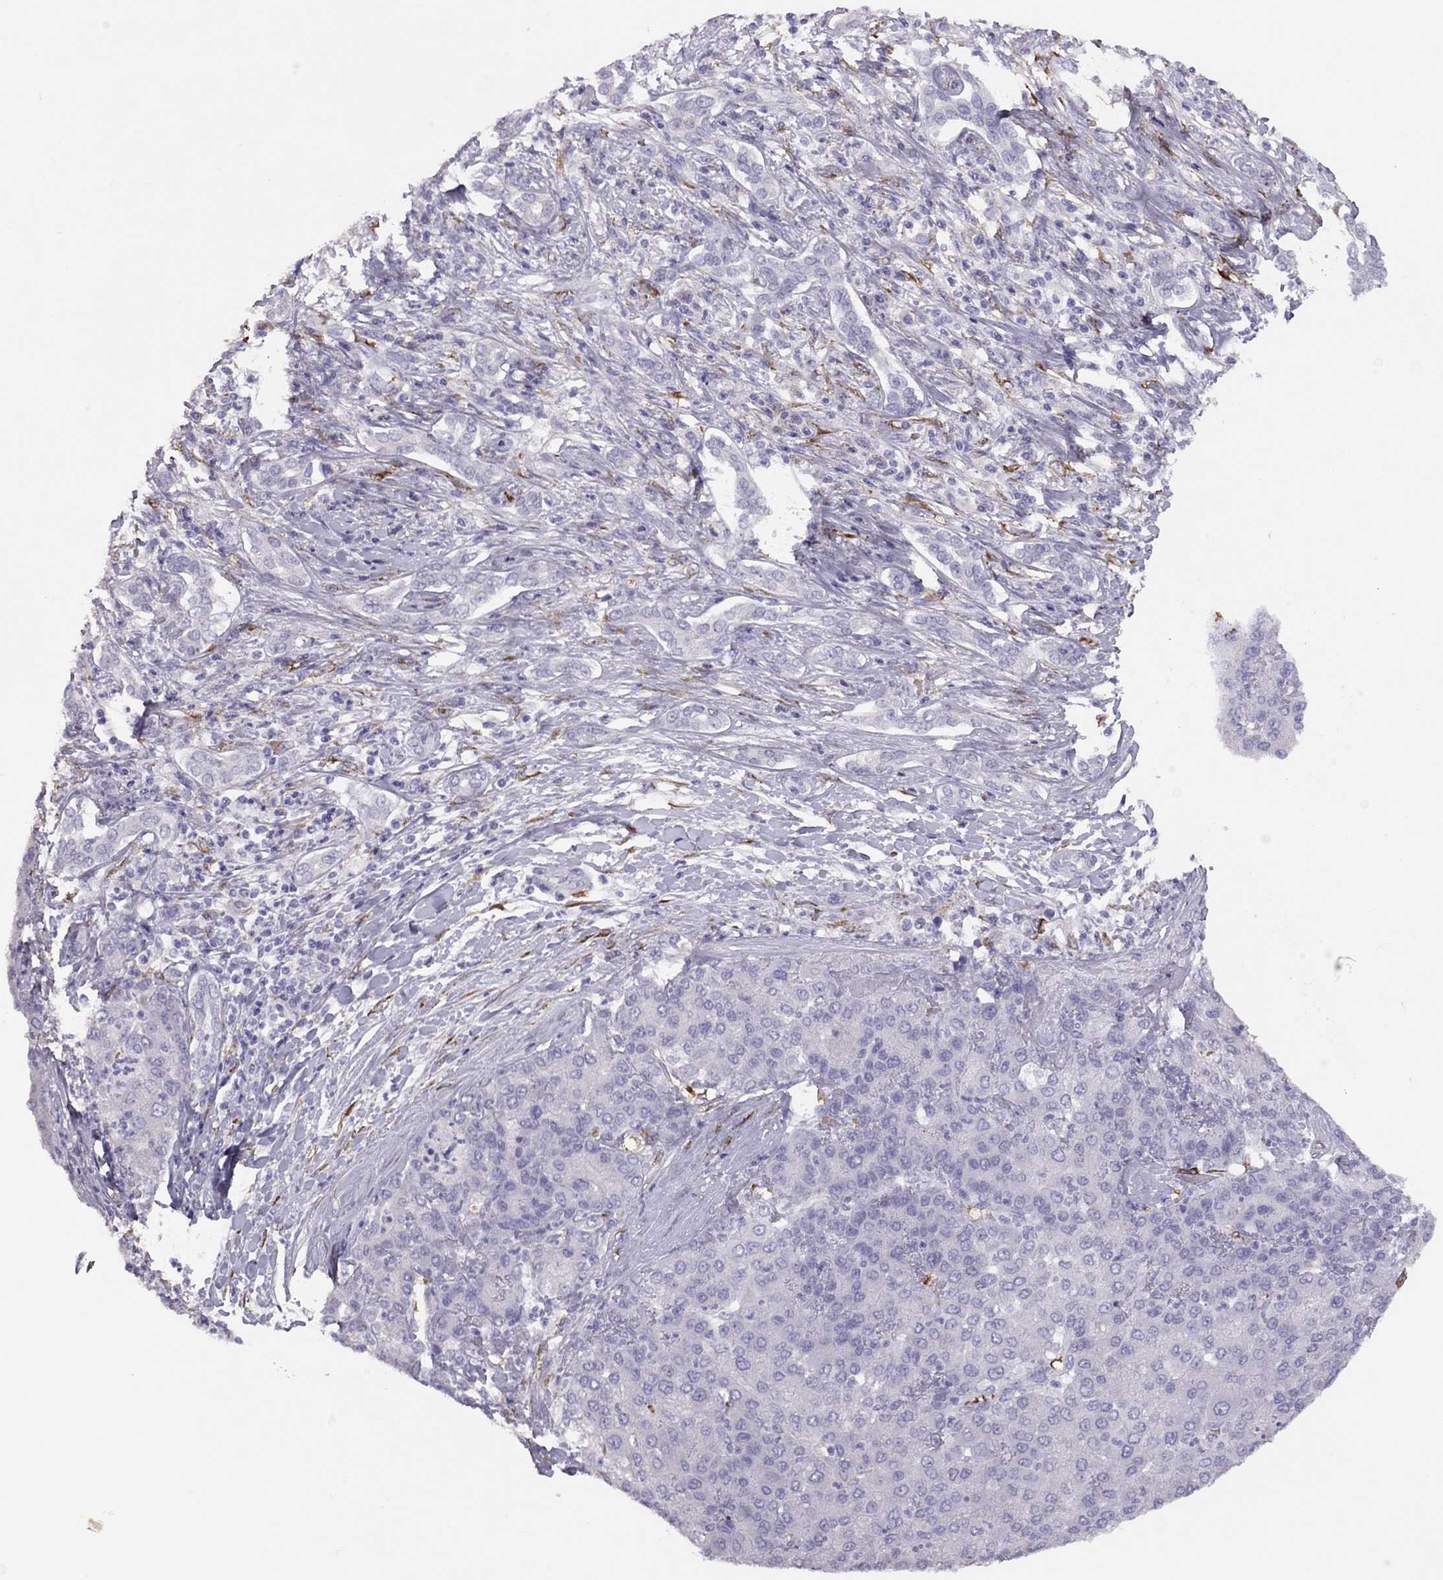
{"staining": {"intensity": "negative", "quantity": "none", "location": "none"}, "tissue": "liver cancer", "cell_type": "Tumor cells", "image_type": "cancer", "snomed": [{"axis": "morphology", "description": "Carcinoma, Hepatocellular, NOS"}, {"axis": "topography", "description": "Liver"}], "caption": "Photomicrograph shows no protein expression in tumor cells of liver cancer (hepatocellular carcinoma) tissue. The staining was performed using DAB (3,3'-diaminobenzidine) to visualize the protein expression in brown, while the nuclei were stained in blue with hematoxylin (Magnification: 20x).", "gene": "RHD", "patient": {"sex": "male", "age": 65}}